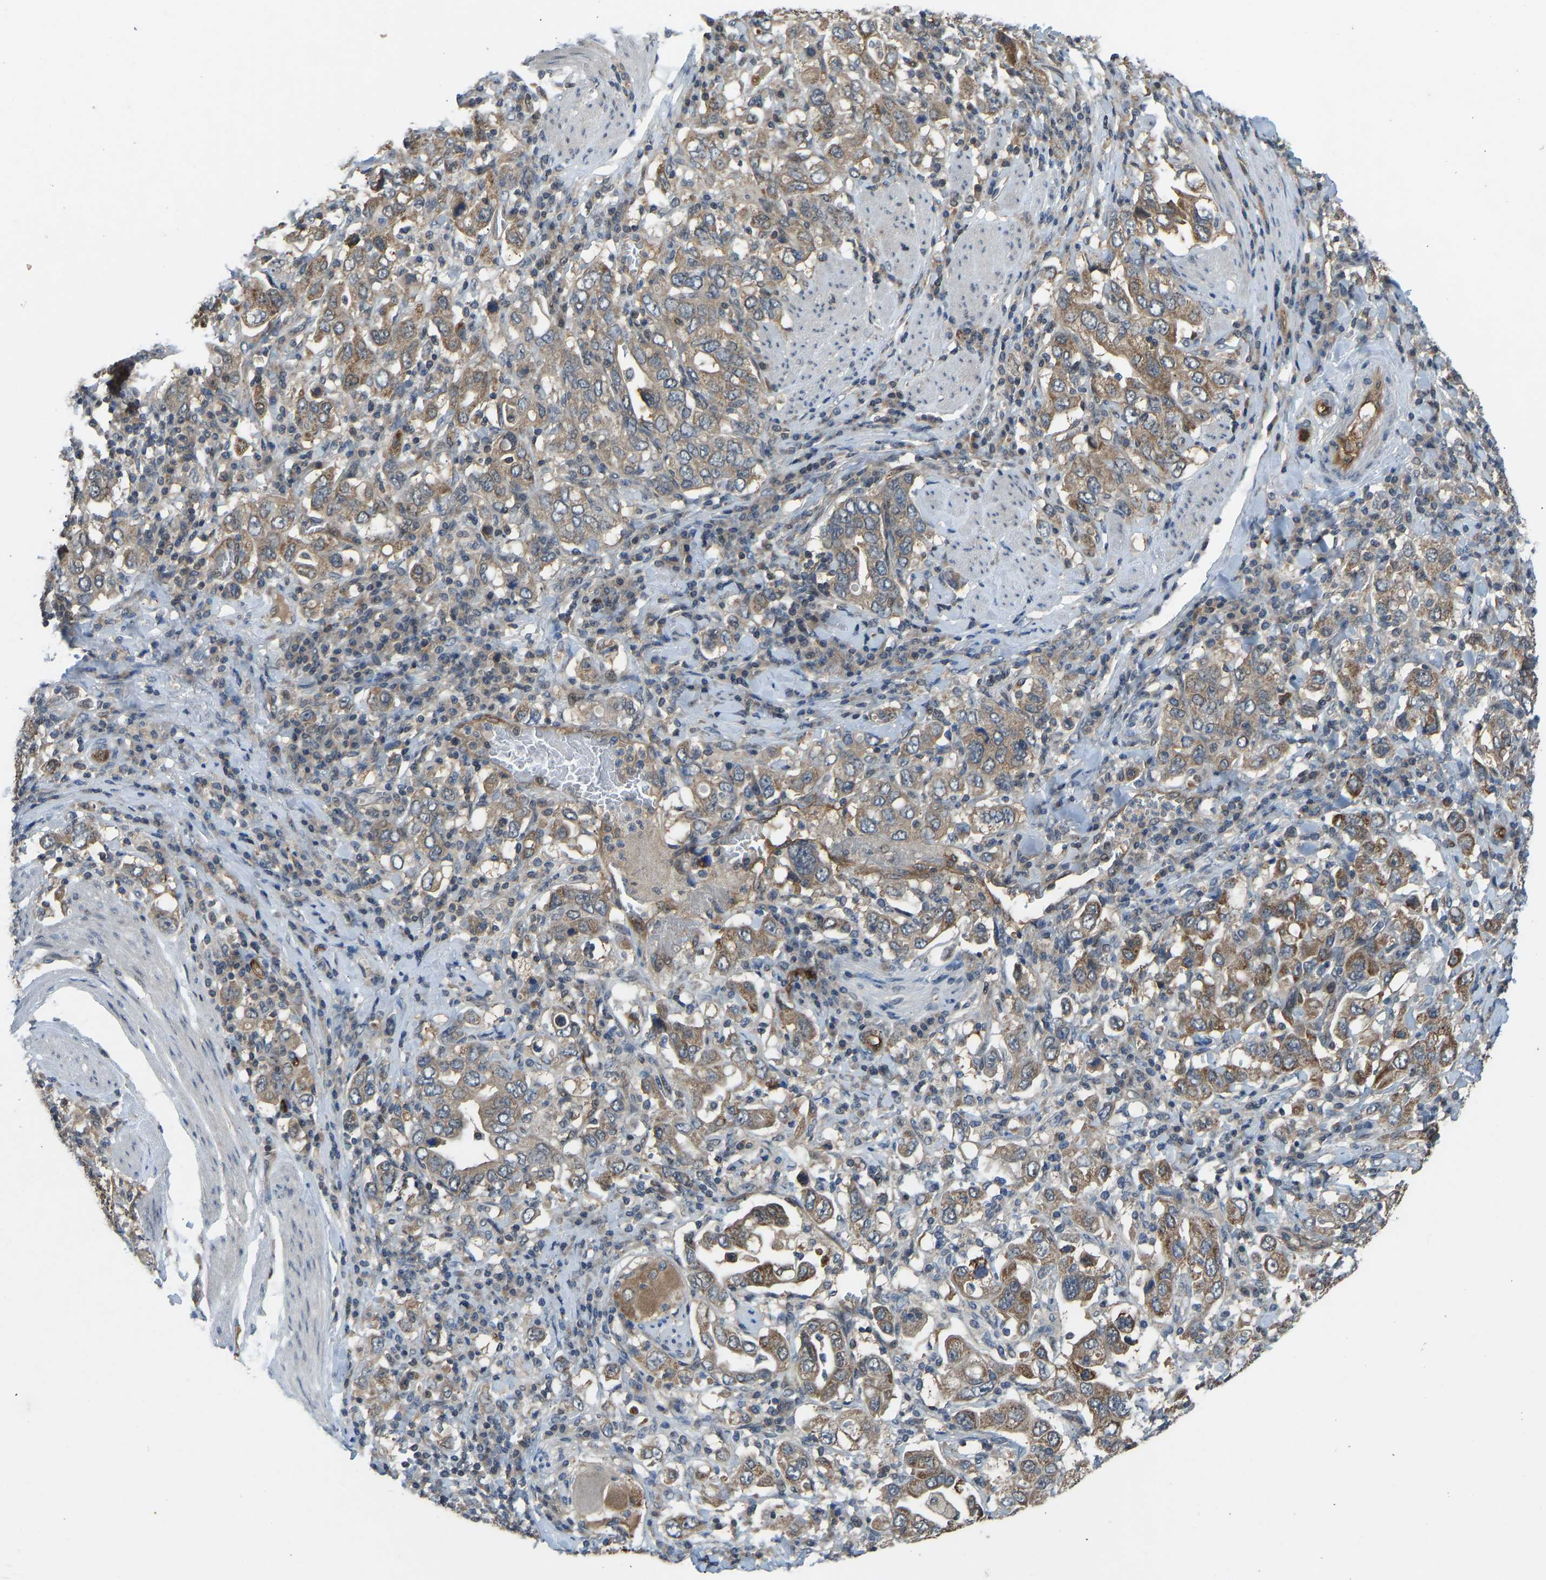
{"staining": {"intensity": "moderate", "quantity": ">75%", "location": "cytoplasmic/membranous"}, "tissue": "stomach cancer", "cell_type": "Tumor cells", "image_type": "cancer", "snomed": [{"axis": "morphology", "description": "Adenocarcinoma, NOS"}, {"axis": "topography", "description": "Stomach, upper"}], "caption": "A micrograph showing moderate cytoplasmic/membranous staining in about >75% of tumor cells in stomach cancer (adenocarcinoma), as visualized by brown immunohistochemical staining.", "gene": "CCT8", "patient": {"sex": "male", "age": 62}}